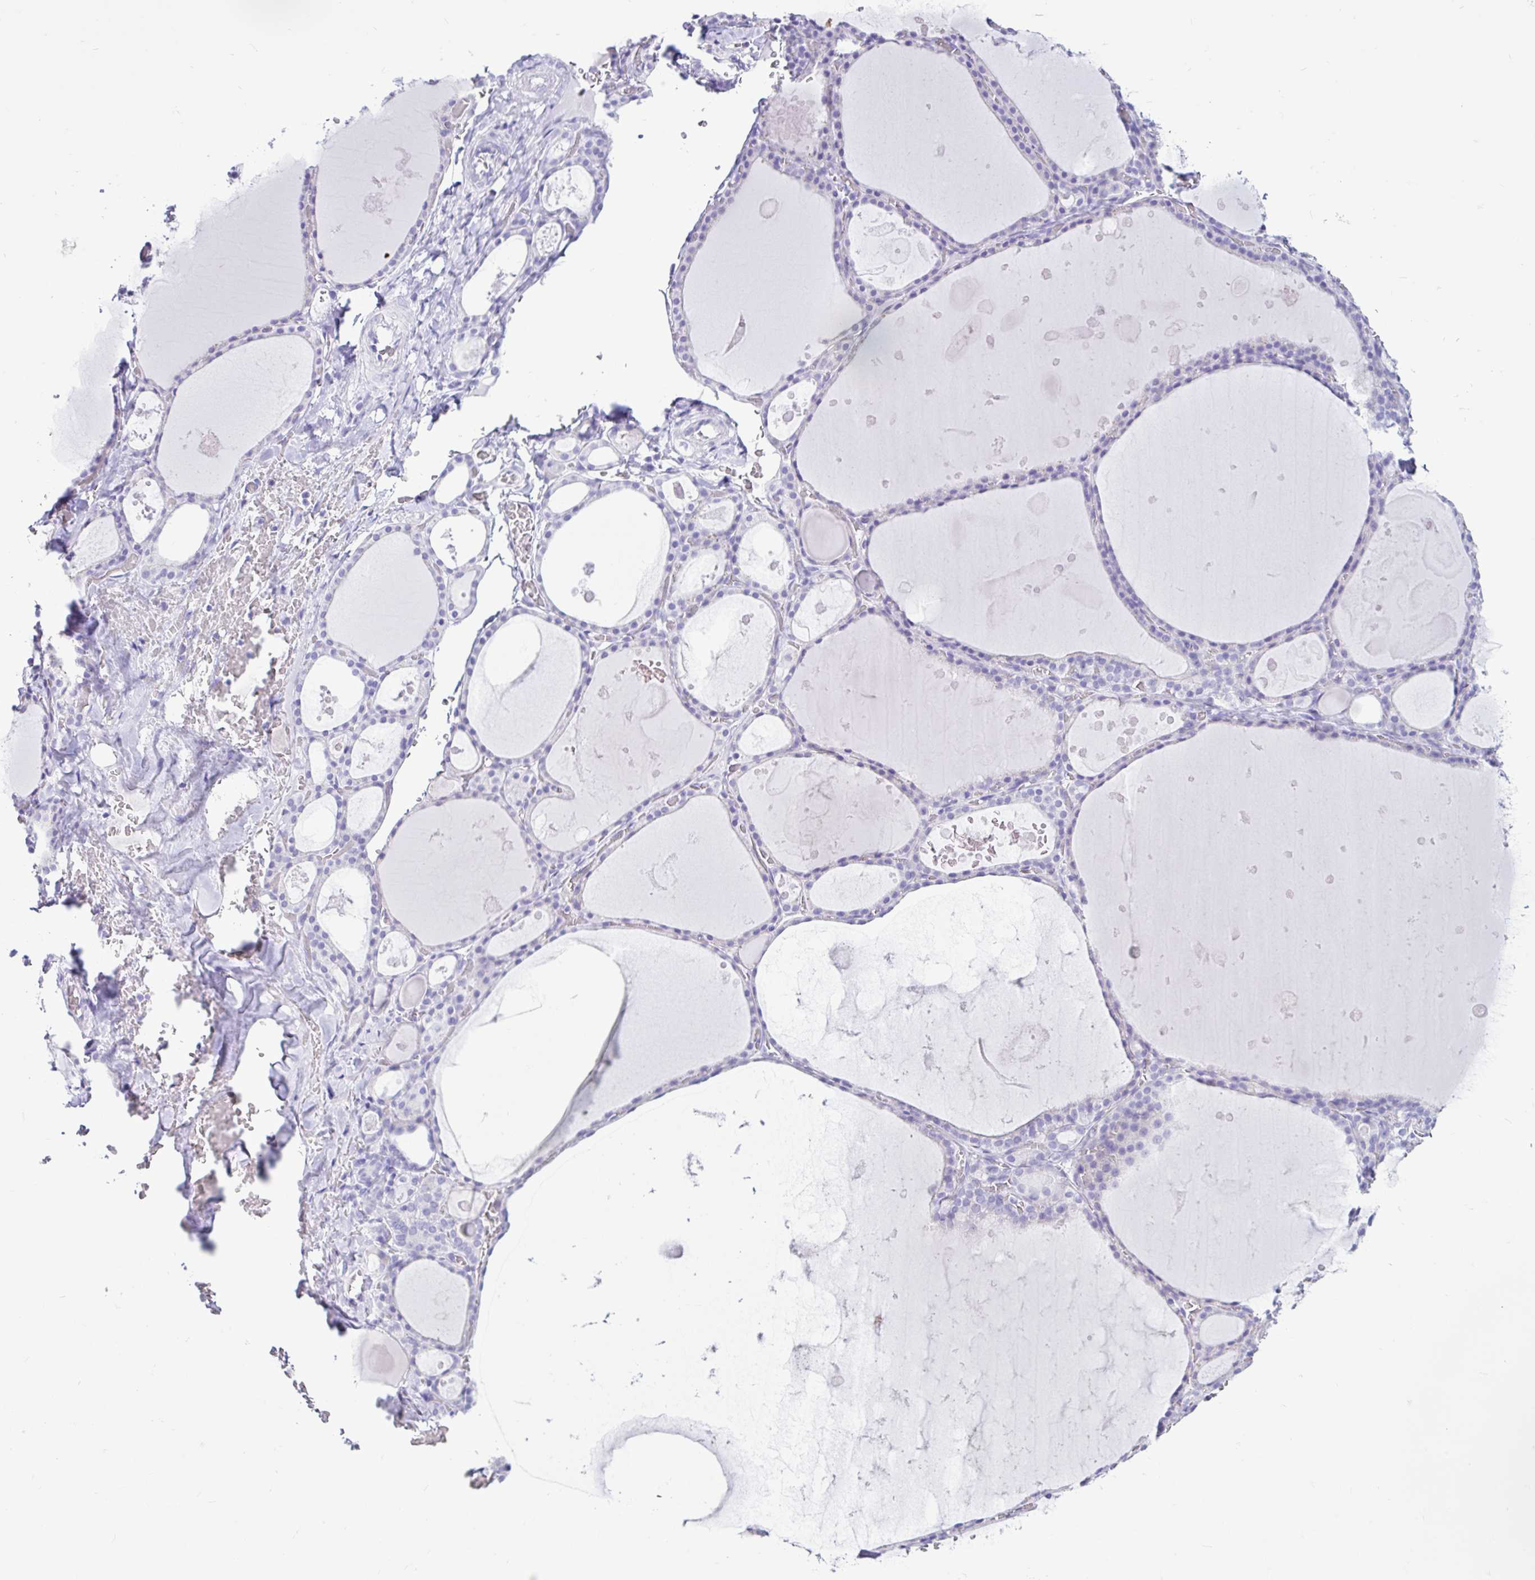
{"staining": {"intensity": "negative", "quantity": "none", "location": "none"}, "tissue": "thyroid gland", "cell_type": "Glandular cells", "image_type": "normal", "snomed": [{"axis": "morphology", "description": "Normal tissue, NOS"}, {"axis": "topography", "description": "Thyroid gland"}], "caption": "A high-resolution histopathology image shows immunohistochemistry staining of normal thyroid gland, which shows no significant positivity in glandular cells.", "gene": "CYP19A1", "patient": {"sex": "male", "age": 56}}